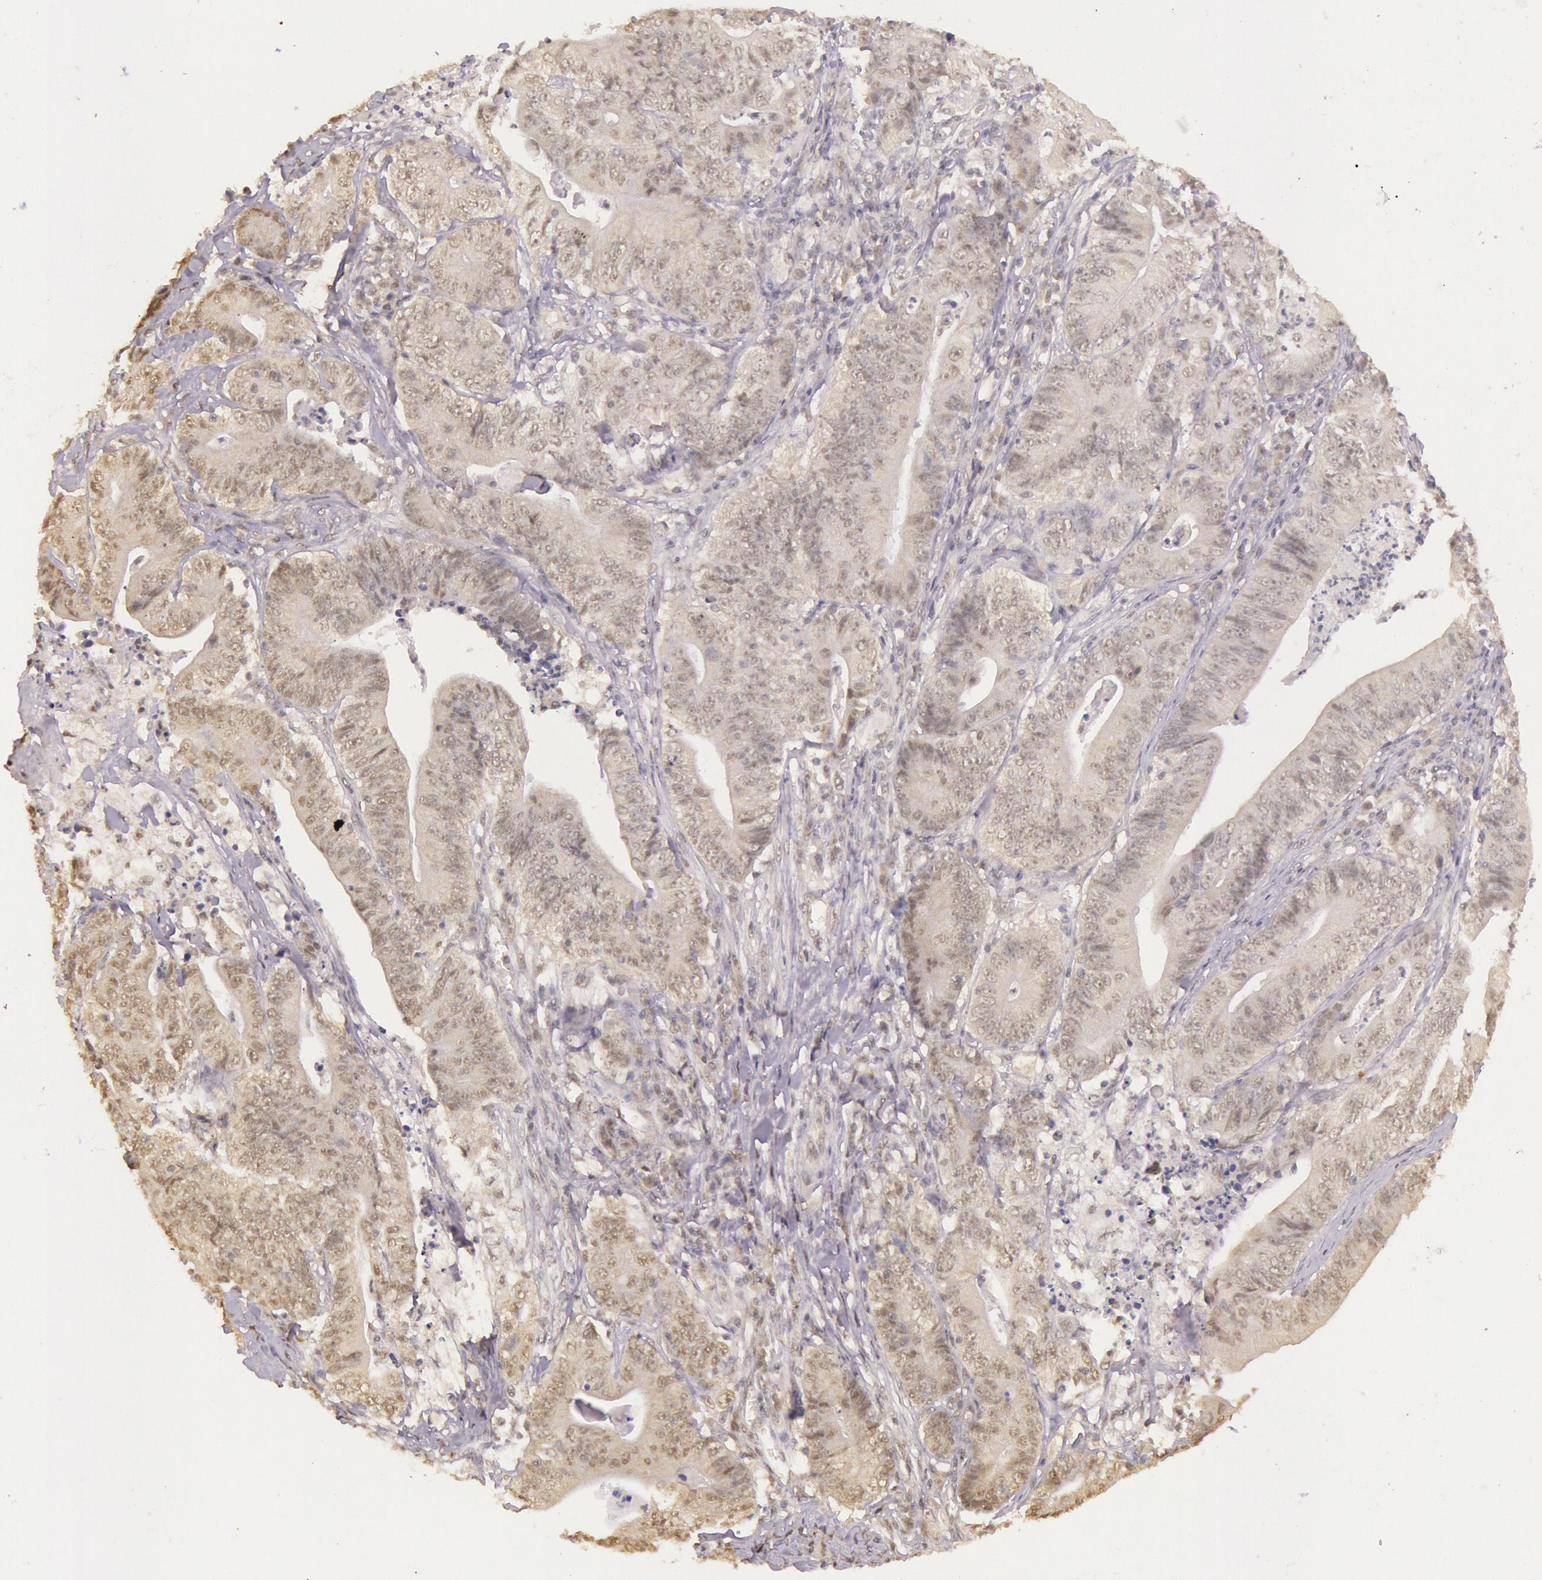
{"staining": {"intensity": "weak", "quantity": "<25%", "location": "cytoplasmic/membranous,nuclear"}, "tissue": "stomach cancer", "cell_type": "Tumor cells", "image_type": "cancer", "snomed": [{"axis": "morphology", "description": "Adenocarcinoma, NOS"}, {"axis": "topography", "description": "Stomach, lower"}], "caption": "An immunohistochemistry (IHC) image of adenocarcinoma (stomach) is shown. There is no staining in tumor cells of adenocarcinoma (stomach). (DAB (3,3'-diaminobenzidine) immunohistochemistry with hematoxylin counter stain).", "gene": "RTL10", "patient": {"sex": "female", "age": 86}}